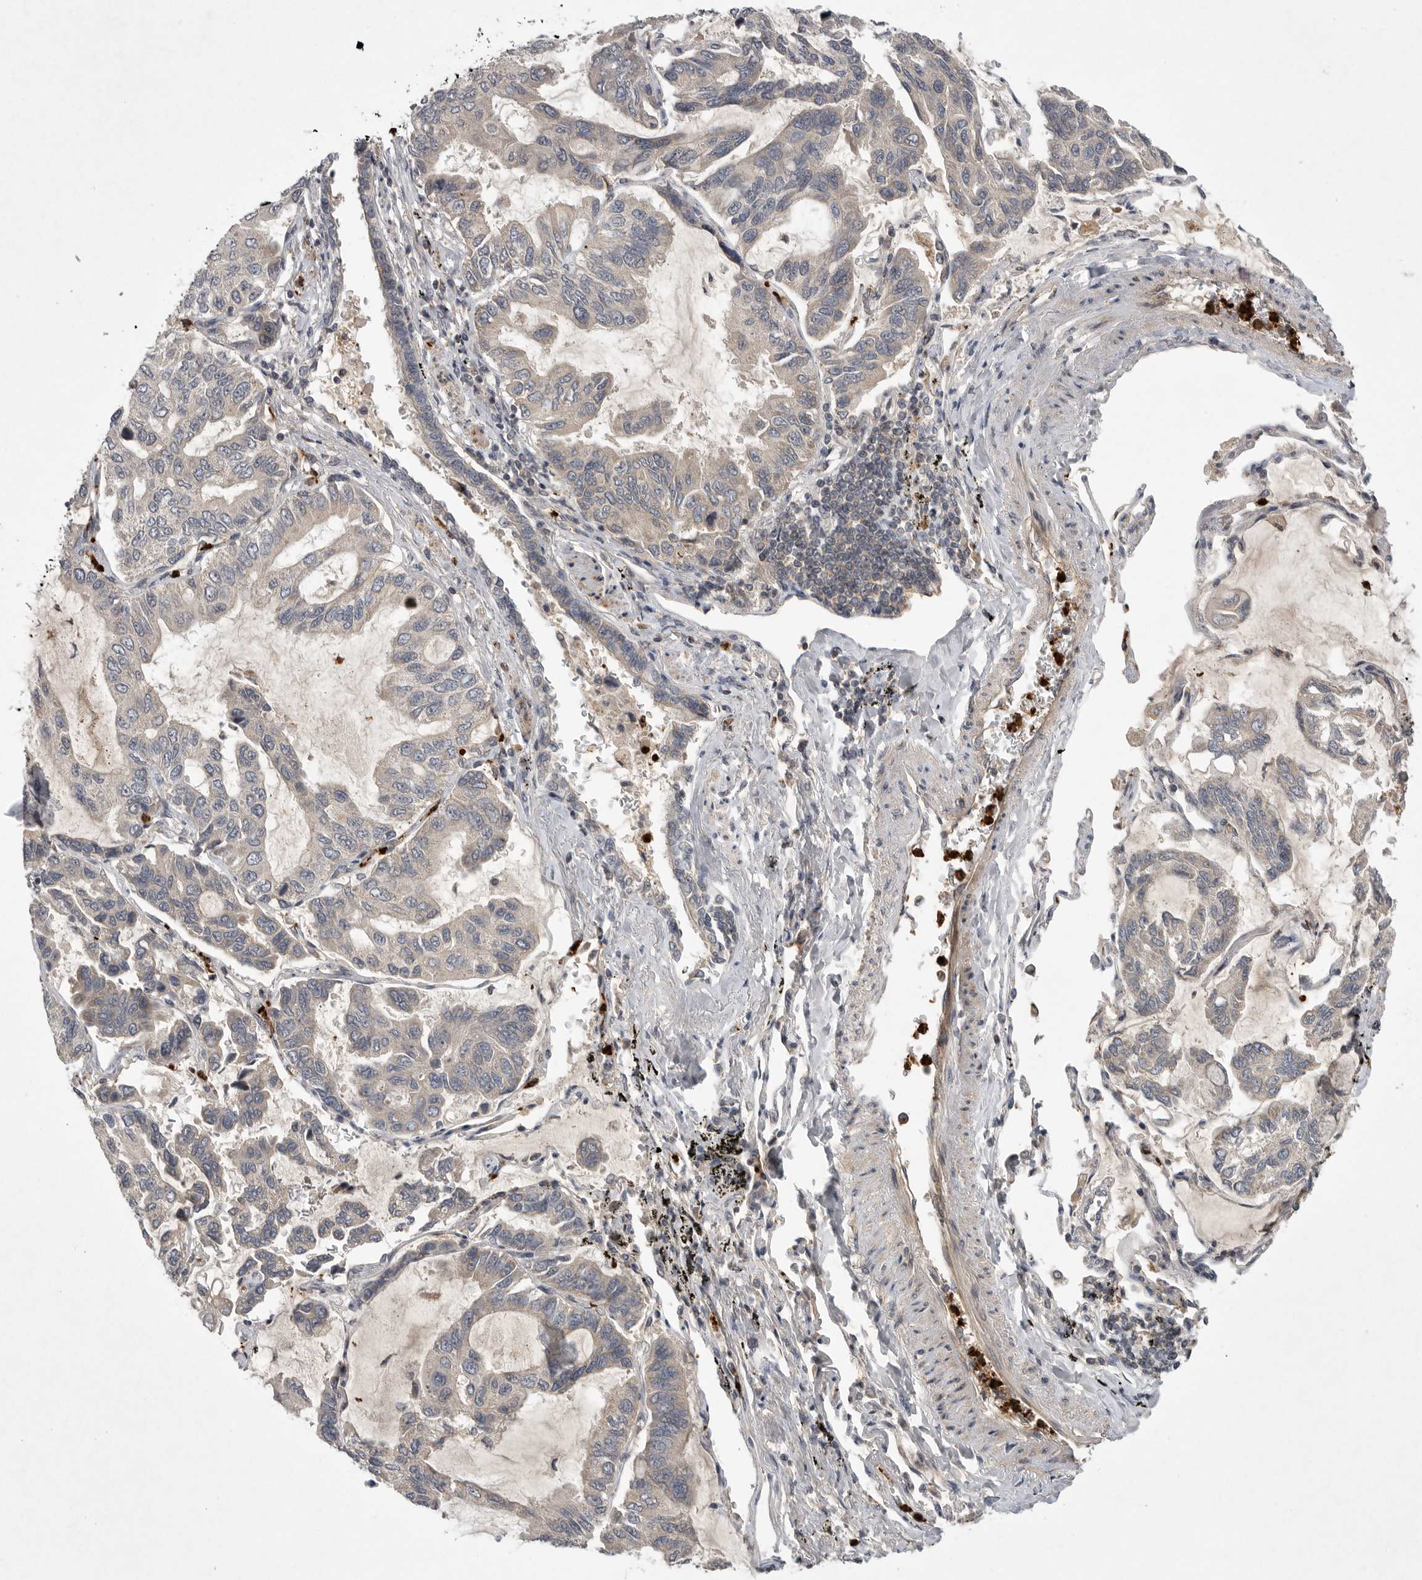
{"staining": {"intensity": "weak", "quantity": "<25%", "location": "cytoplasmic/membranous"}, "tissue": "lung cancer", "cell_type": "Tumor cells", "image_type": "cancer", "snomed": [{"axis": "morphology", "description": "Adenocarcinoma, NOS"}, {"axis": "topography", "description": "Lung"}], "caption": "Tumor cells show no significant protein staining in lung cancer (adenocarcinoma). Brightfield microscopy of immunohistochemistry stained with DAB (3,3'-diaminobenzidine) (brown) and hematoxylin (blue), captured at high magnification.", "gene": "UBE3D", "patient": {"sex": "male", "age": 64}}